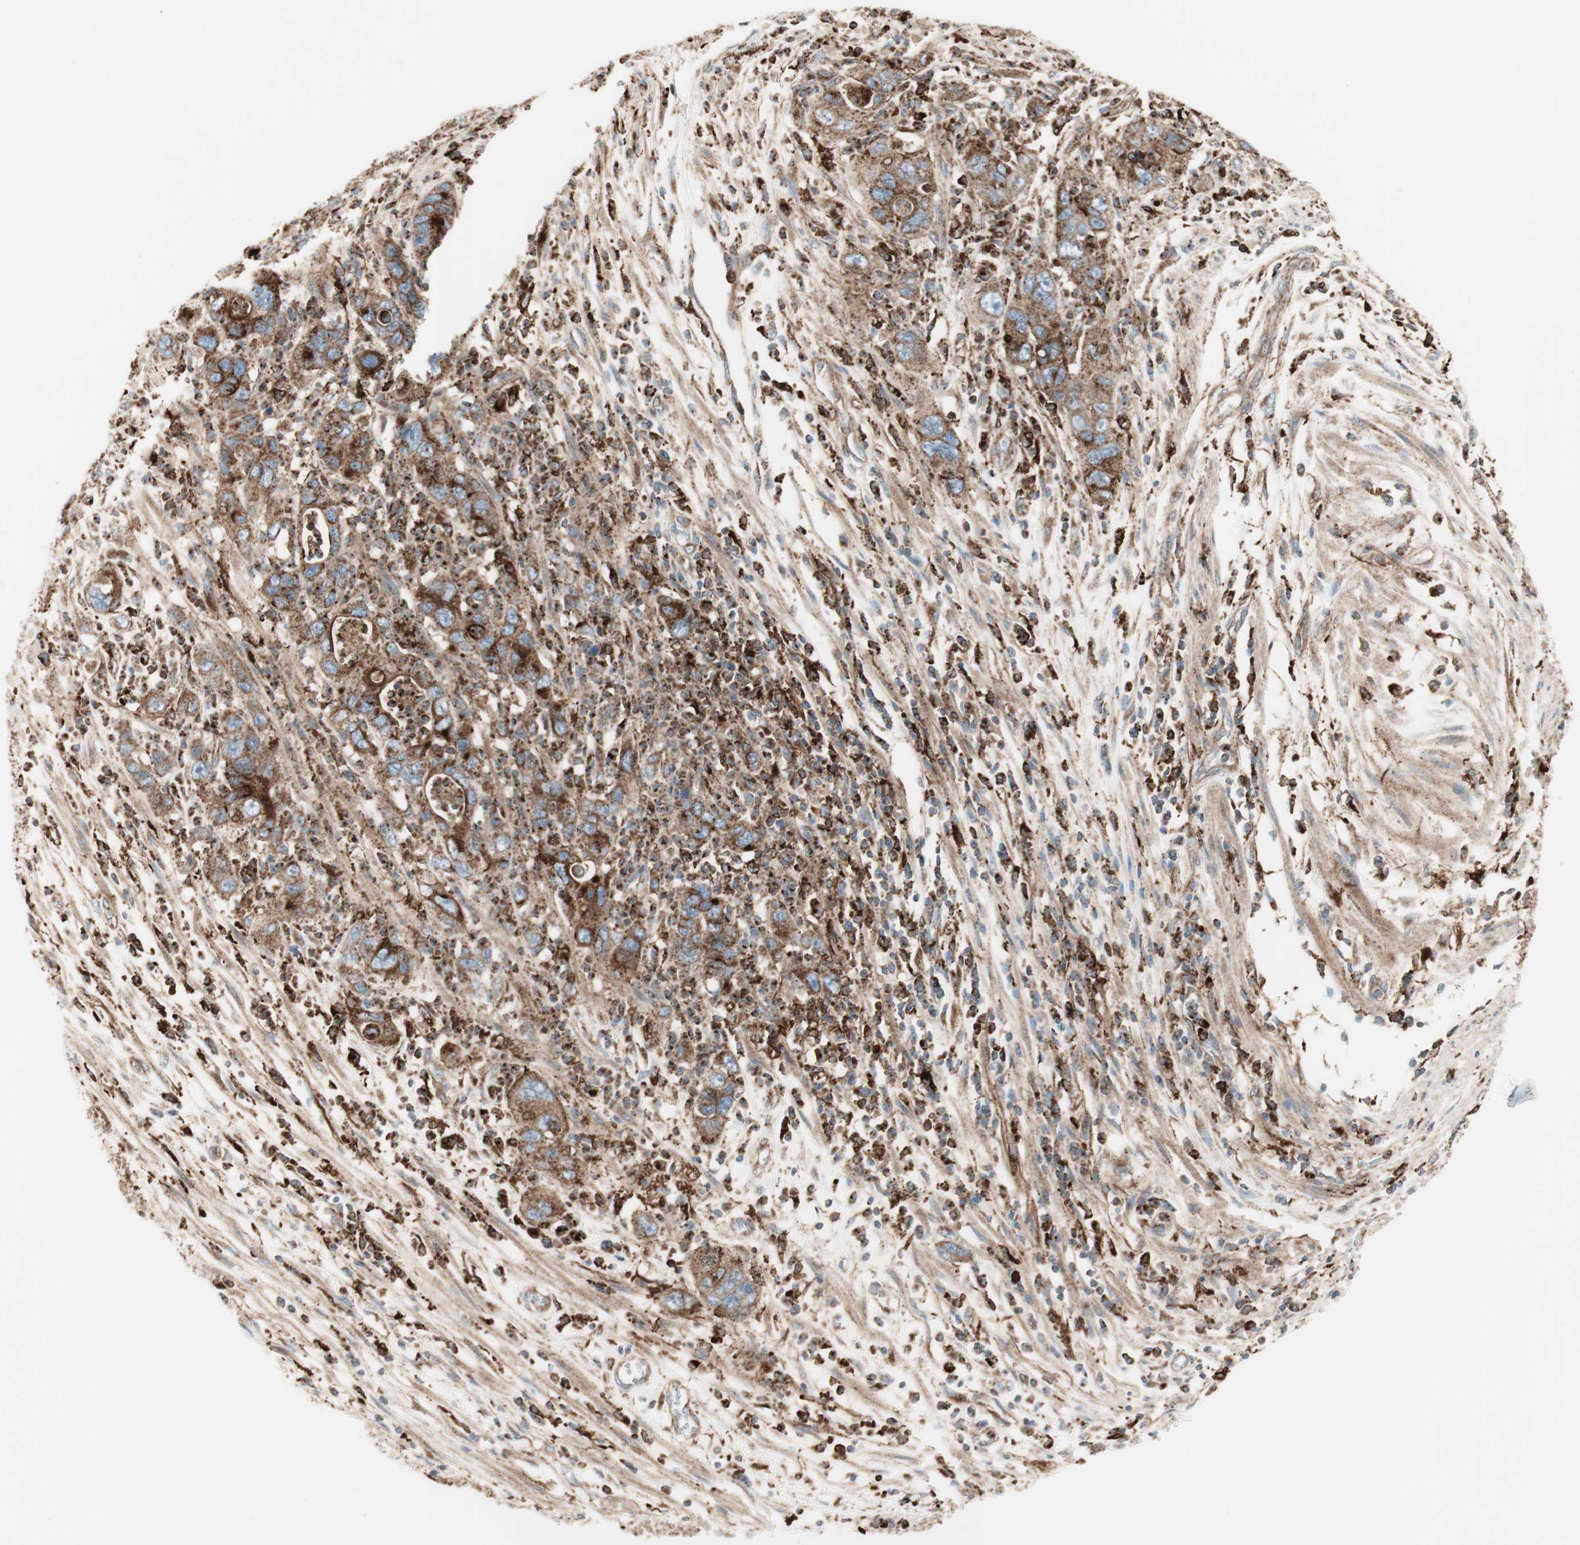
{"staining": {"intensity": "moderate", "quantity": "25%-75%", "location": "cytoplasmic/membranous"}, "tissue": "pancreatic cancer", "cell_type": "Tumor cells", "image_type": "cancer", "snomed": [{"axis": "morphology", "description": "Adenocarcinoma, NOS"}, {"axis": "topography", "description": "Pancreas"}], "caption": "IHC histopathology image of neoplastic tissue: pancreatic cancer (adenocarcinoma) stained using immunohistochemistry (IHC) reveals medium levels of moderate protein expression localized specifically in the cytoplasmic/membranous of tumor cells, appearing as a cytoplasmic/membranous brown color.", "gene": "ATP6V1G1", "patient": {"sex": "female", "age": 71}}